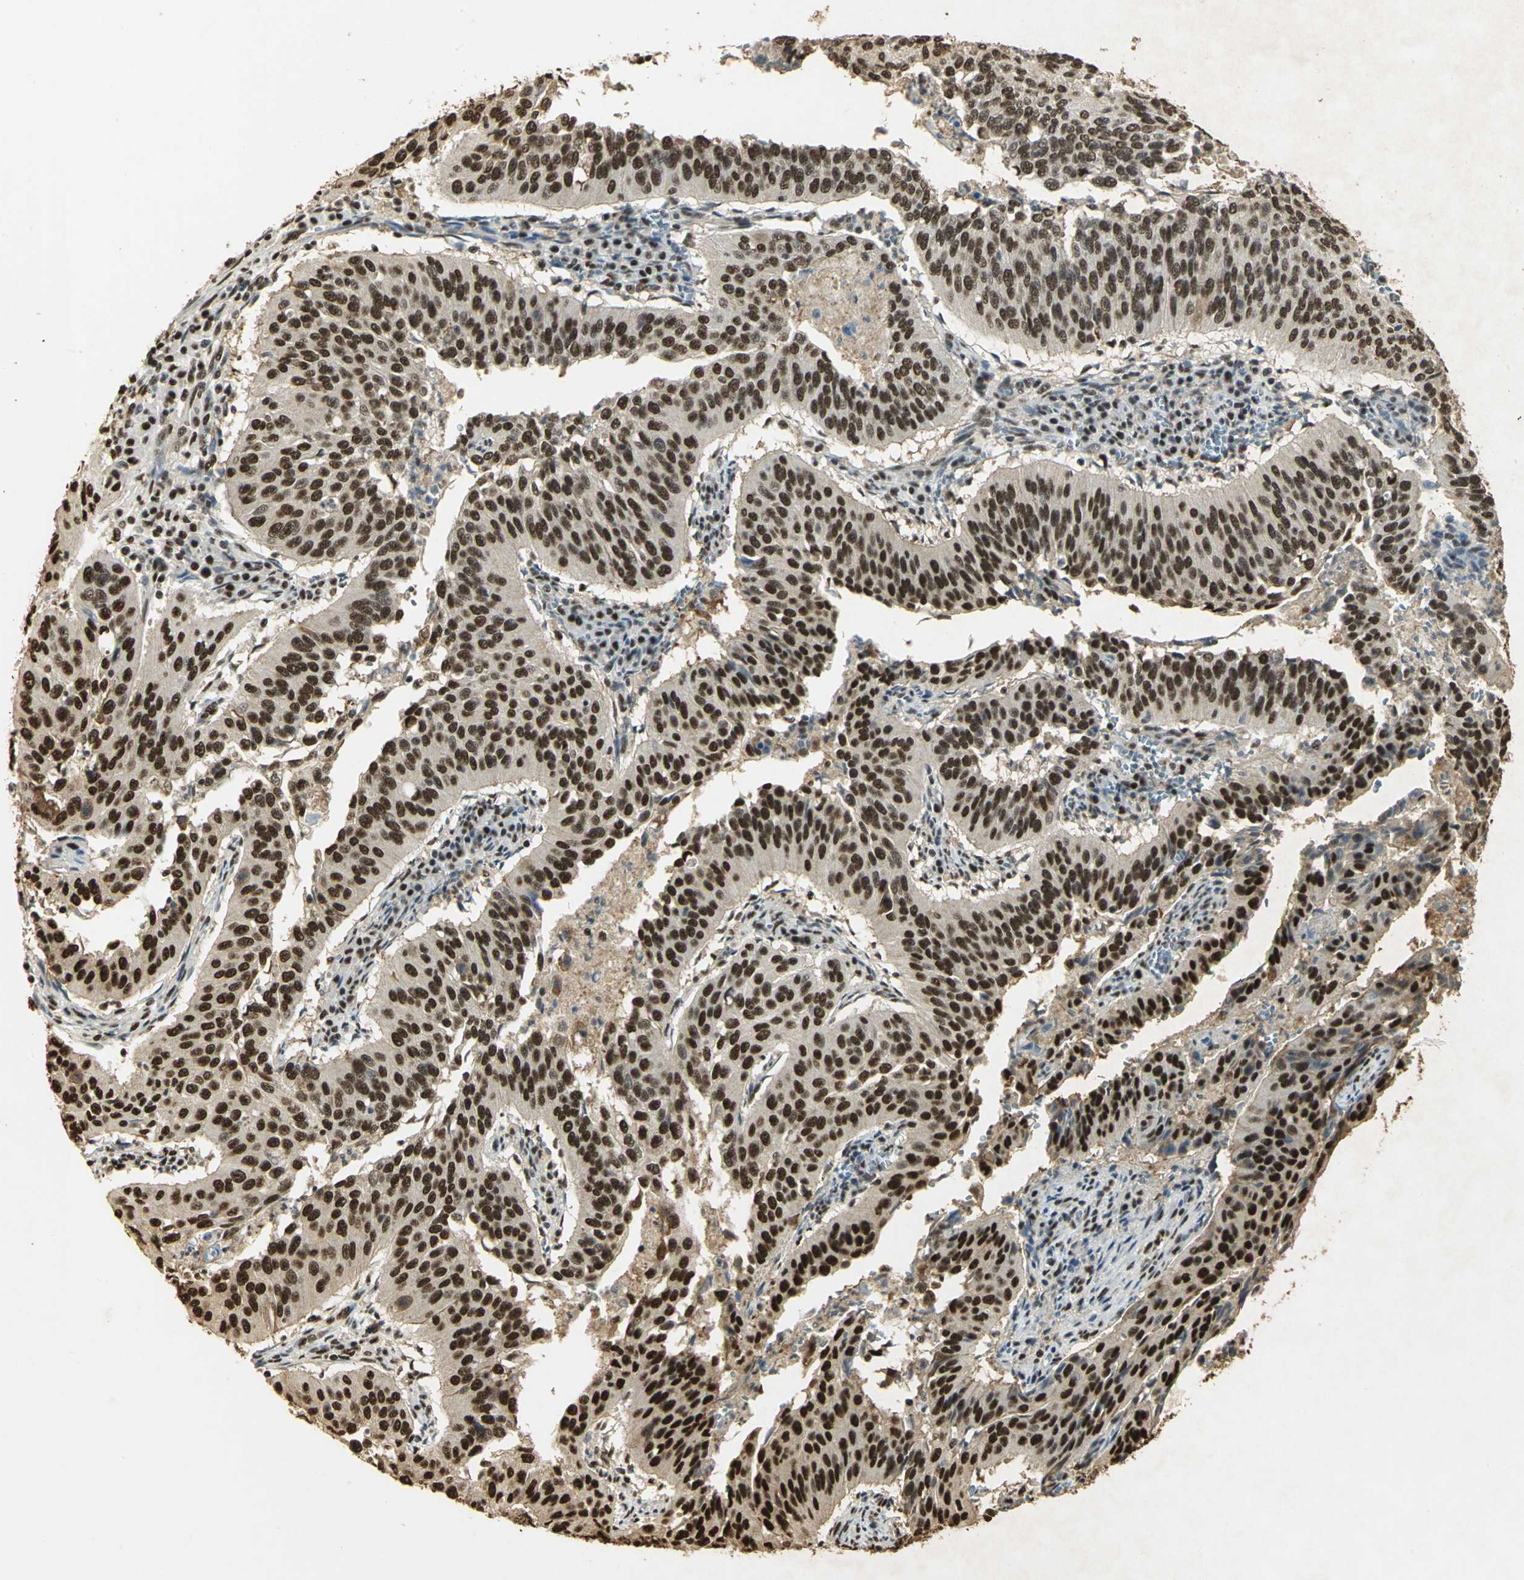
{"staining": {"intensity": "strong", "quantity": ">75%", "location": "cytoplasmic/membranous,nuclear"}, "tissue": "cervical cancer", "cell_type": "Tumor cells", "image_type": "cancer", "snomed": [{"axis": "morphology", "description": "Squamous cell carcinoma, NOS"}, {"axis": "topography", "description": "Cervix"}], "caption": "This photomicrograph shows immunohistochemistry staining of cervical cancer, with high strong cytoplasmic/membranous and nuclear positivity in approximately >75% of tumor cells.", "gene": "SET", "patient": {"sex": "female", "age": 39}}